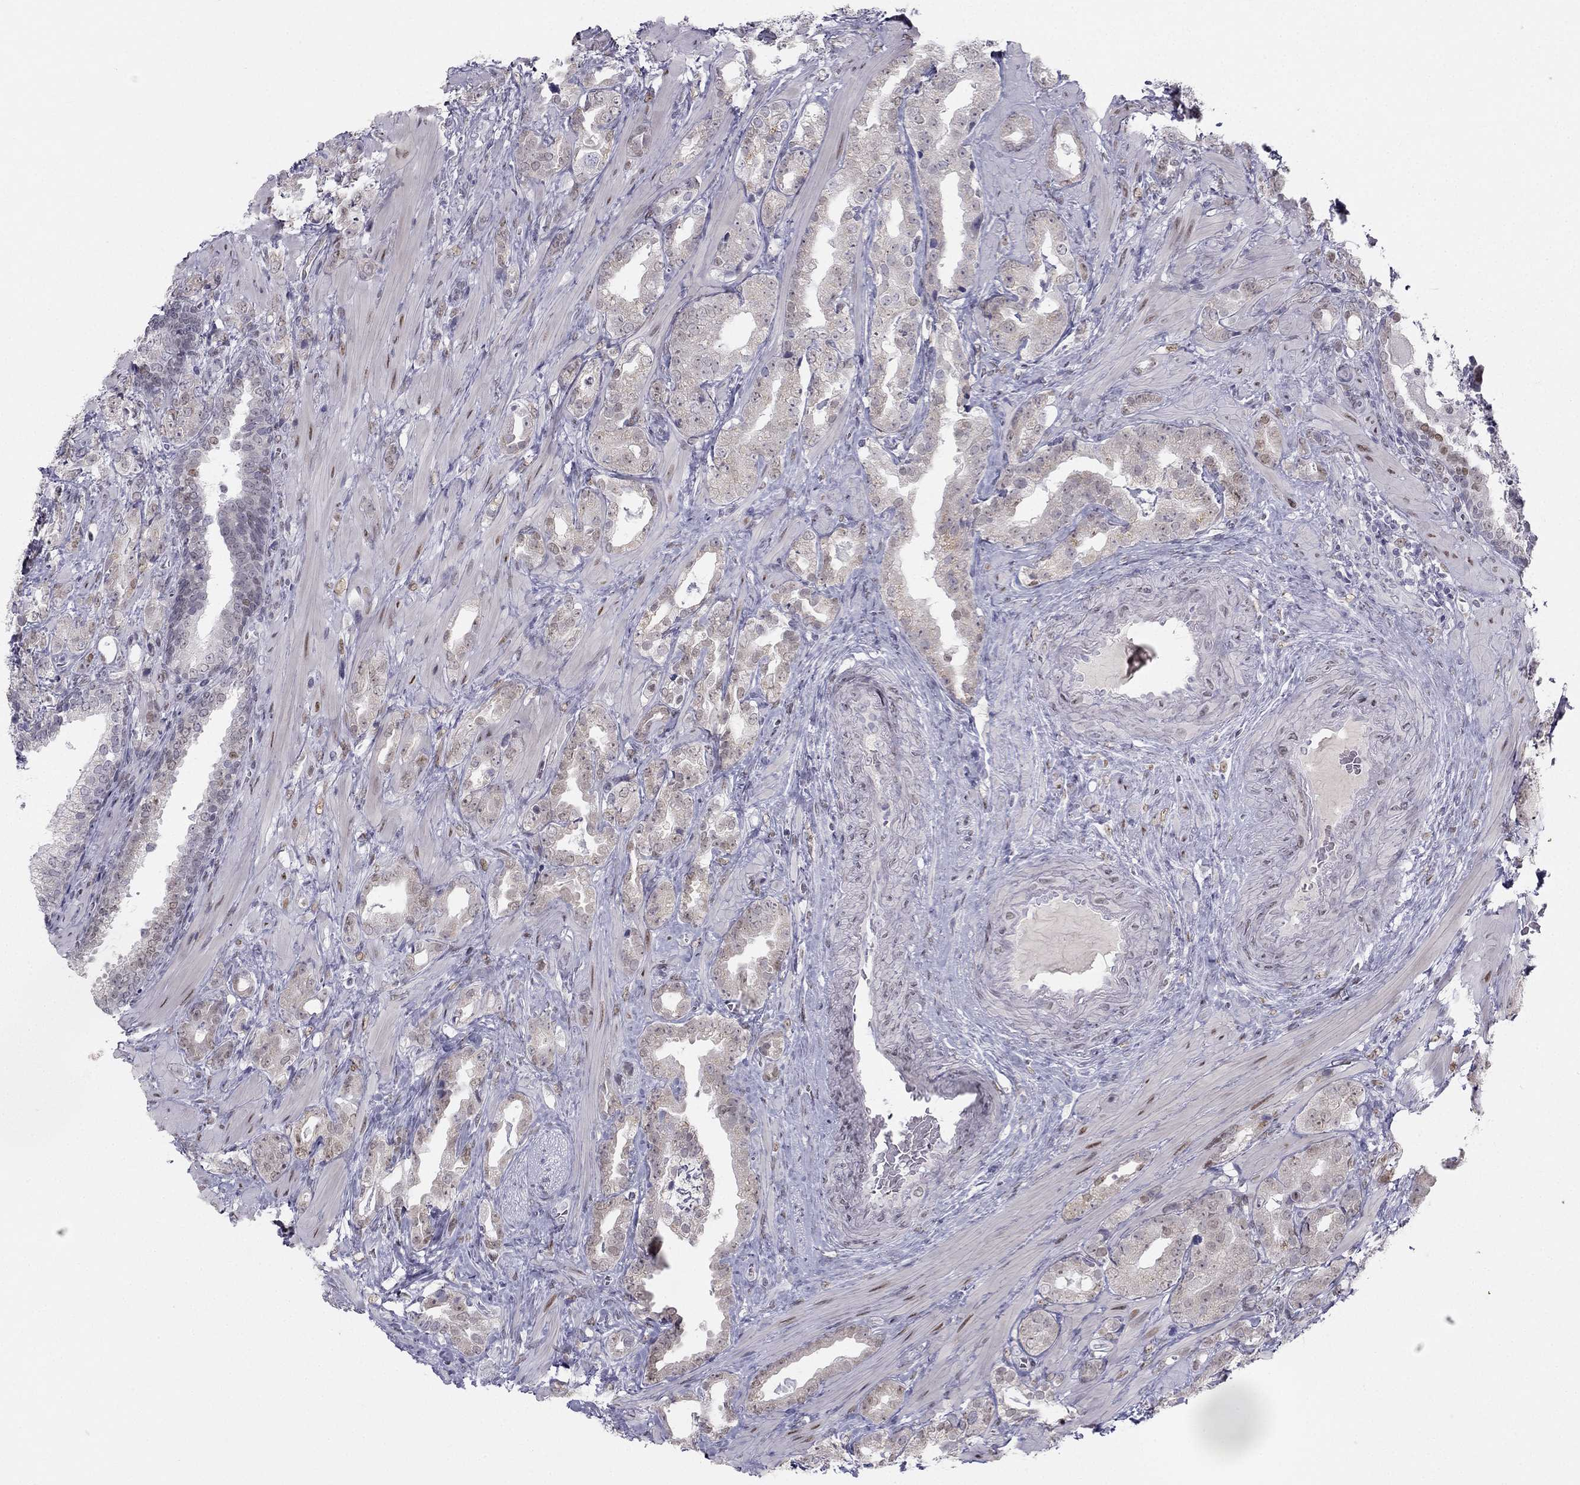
{"staining": {"intensity": "weak", "quantity": "<25%", "location": "nuclear"}, "tissue": "prostate cancer", "cell_type": "Tumor cells", "image_type": "cancer", "snomed": [{"axis": "morphology", "description": "Adenocarcinoma, NOS"}, {"axis": "topography", "description": "Prostate"}], "caption": "Tumor cells show no significant protein staining in prostate adenocarcinoma.", "gene": "TRPS1", "patient": {"sex": "male", "age": 57}}